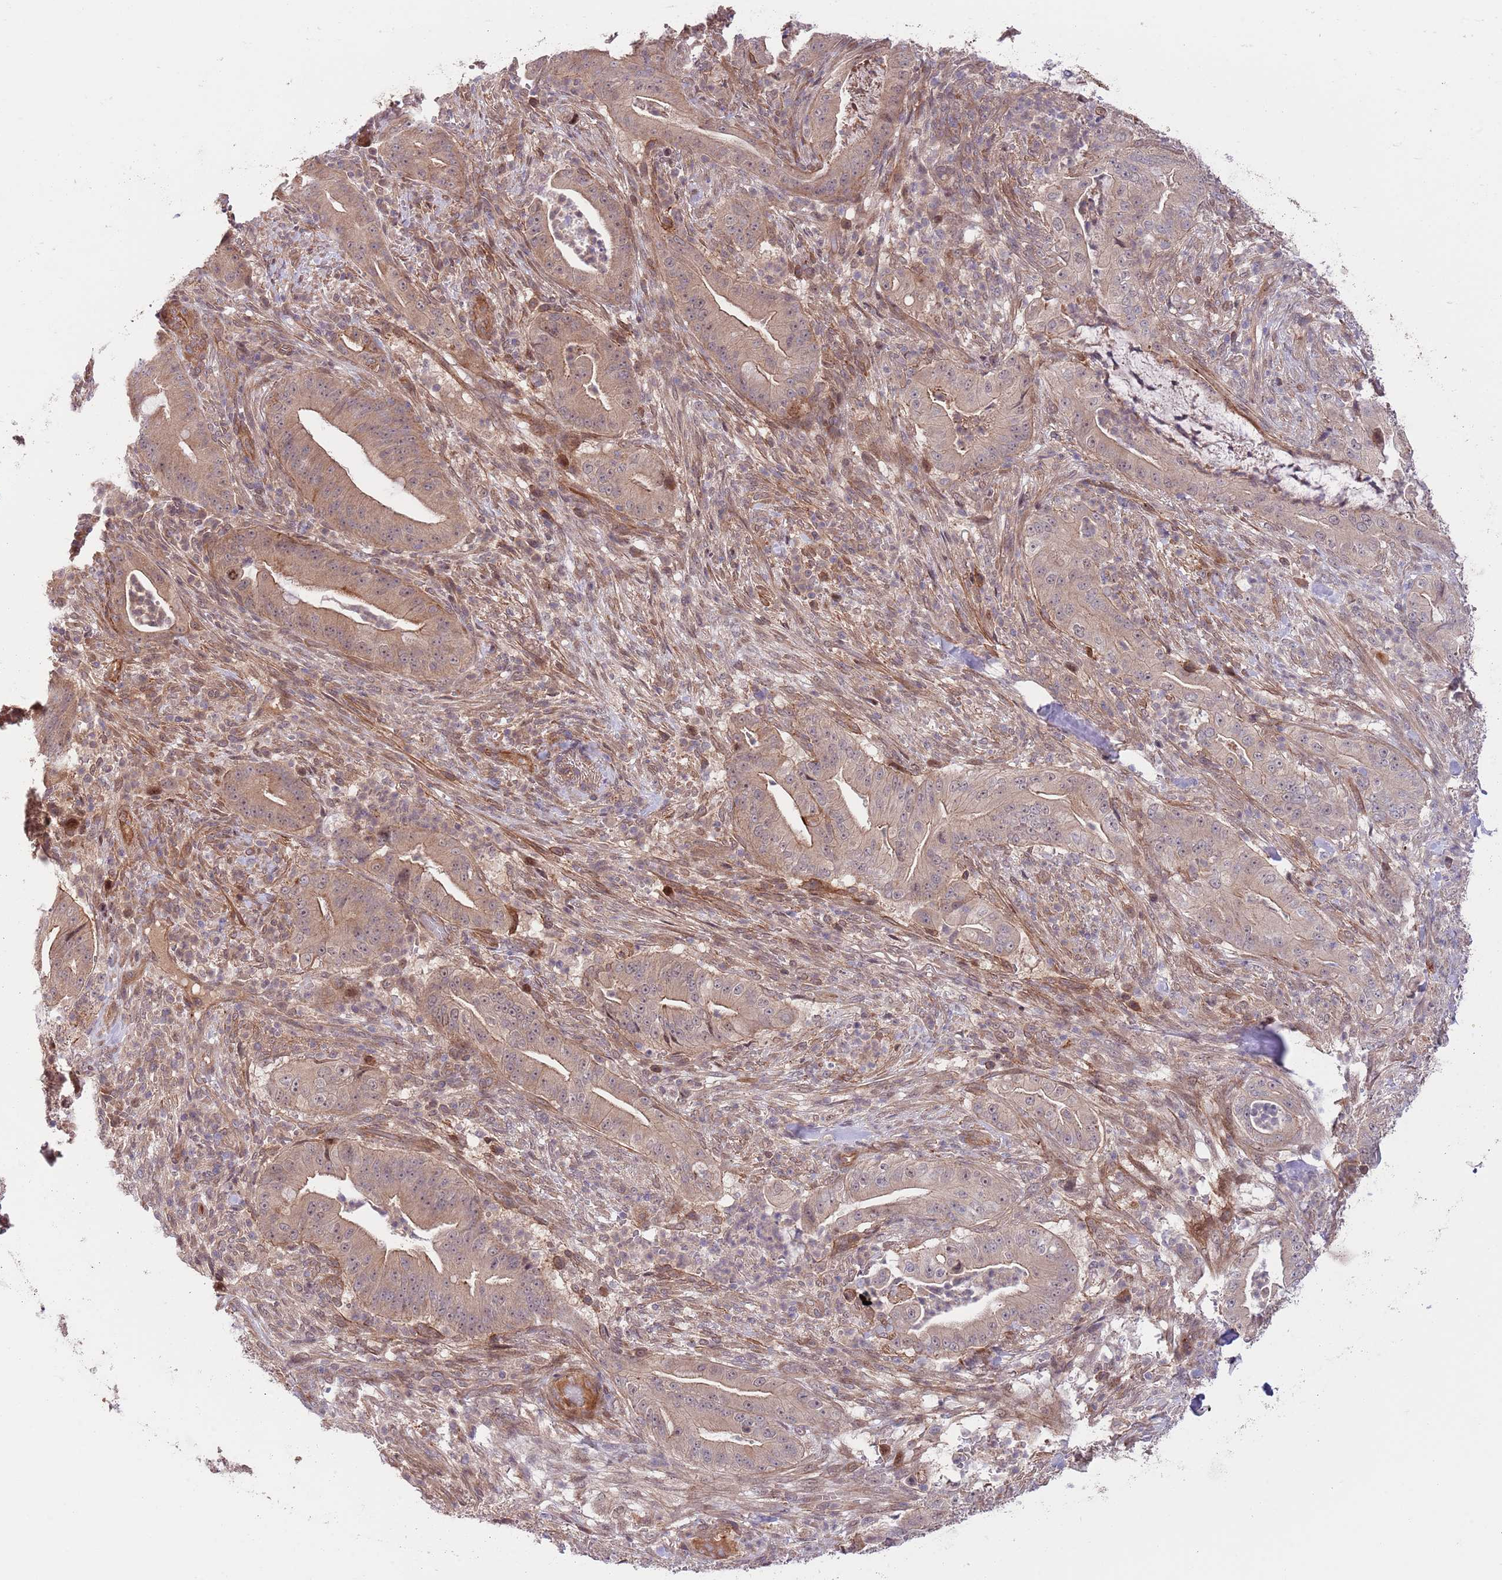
{"staining": {"intensity": "moderate", "quantity": "25%-75%", "location": "cytoplasmic/membranous"}, "tissue": "pancreatic cancer", "cell_type": "Tumor cells", "image_type": "cancer", "snomed": [{"axis": "morphology", "description": "Adenocarcinoma, NOS"}, {"axis": "topography", "description": "Pancreas"}], "caption": "Protein staining of adenocarcinoma (pancreatic) tissue exhibits moderate cytoplasmic/membranous staining in approximately 25%-75% of tumor cells. Ihc stains the protein in brown and the nuclei are stained blue.", "gene": "PRR16", "patient": {"sex": "male", "age": 71}}